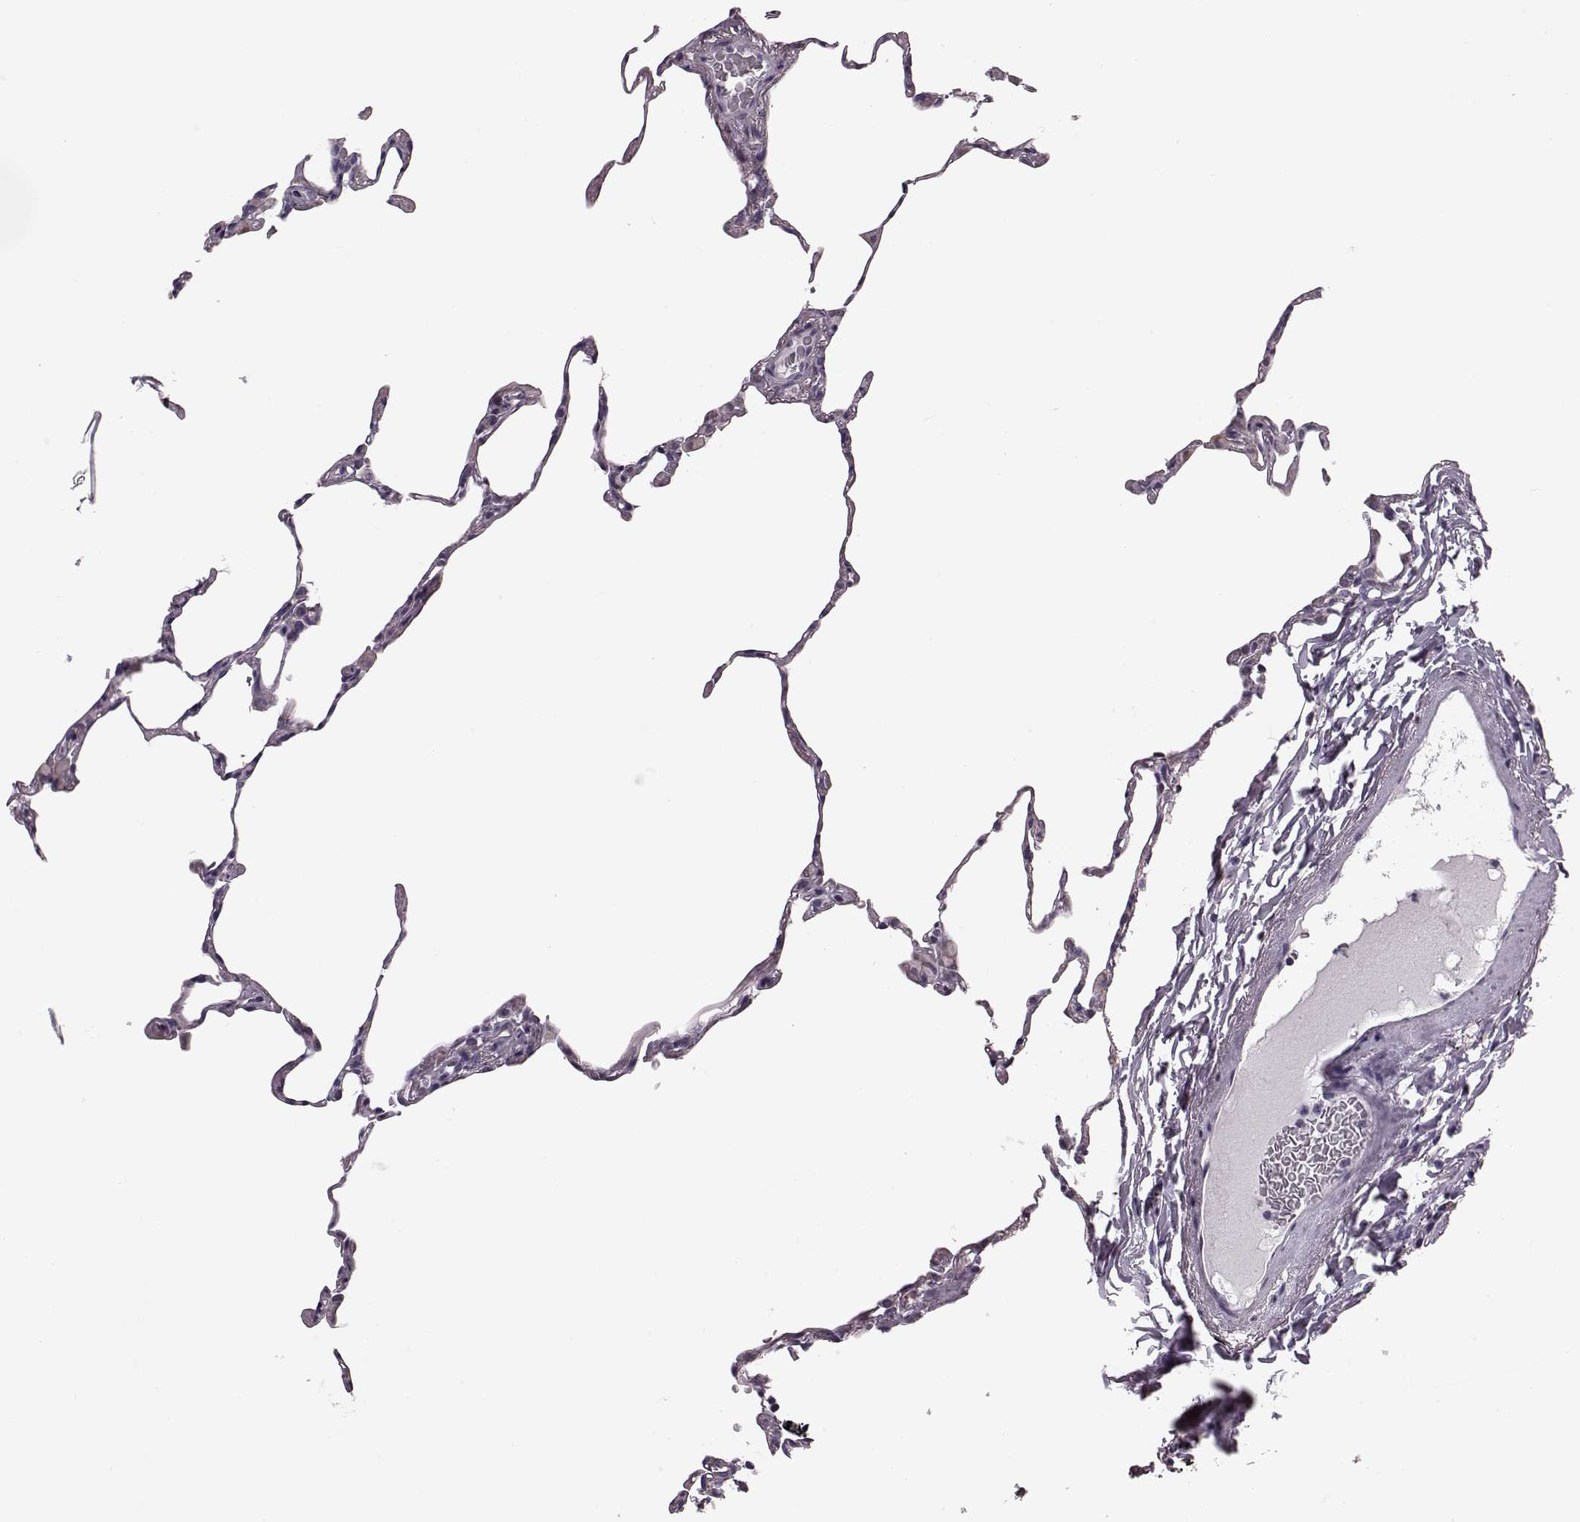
{"staining": {"intensity": "negative", "quantity": "none", "location": "none"}, "tissue": "lung", "cell_type": "Alveolar cells", "image_type": "normal", "snomed": [{"axis": "morphology", "description": "Normal tissue, NOS"}, {"axis": "topography", "description": "Lung"}], "caption": "A high-resolution image shows immunohistochemistry (IHC) staining of benign lung, which displays no significant positivity in alveolar cells.", "gene": "ATP5MF", "patient": {"sex": "female", "age": 57}}